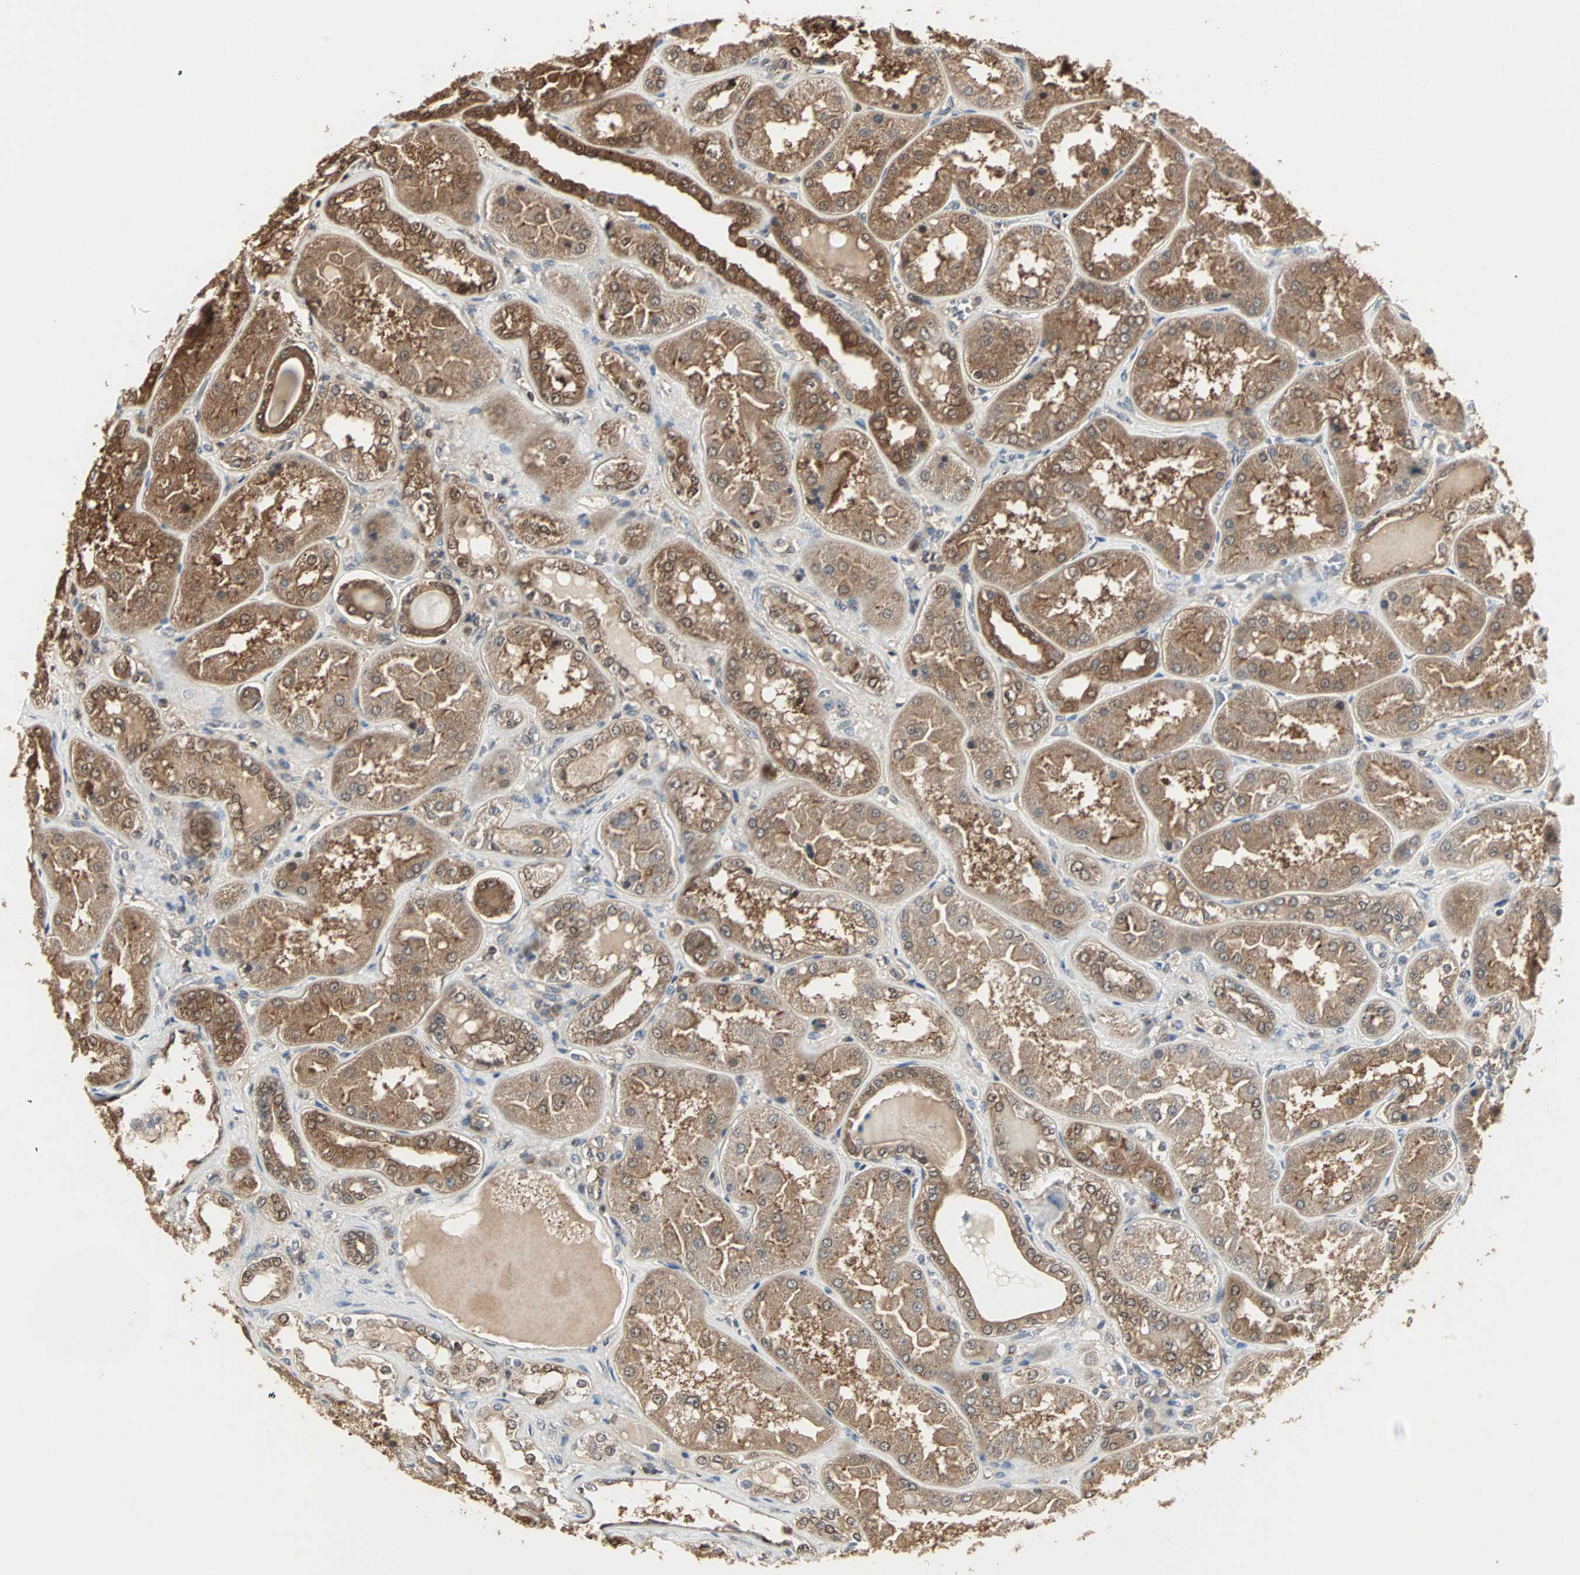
{"staining": {"intensity": "moderate", "quantity": "25%-75%", "location": "cytoplasmic/membranous,nuclear"}, "tissue": "kidney", "cell_type": "Cells in glomeruli", "image_type": "normal", "snomed": [{"axis": "morphology", "description": "Normal tissue, NOS"}, {"axis": "topography", "description": "Kidney"}], "caption": "Immunohistochemical staining of normal human kidney shows medium levels of moderate cytoplasmic/membranous,nuclear positivity in approximately 25%-75% of cells in glomeruli. (Brightfield microscopy of DAB IHC at high magnification).", "gene": "DRG2", "patient": {"sex": "female", "age": 56}}